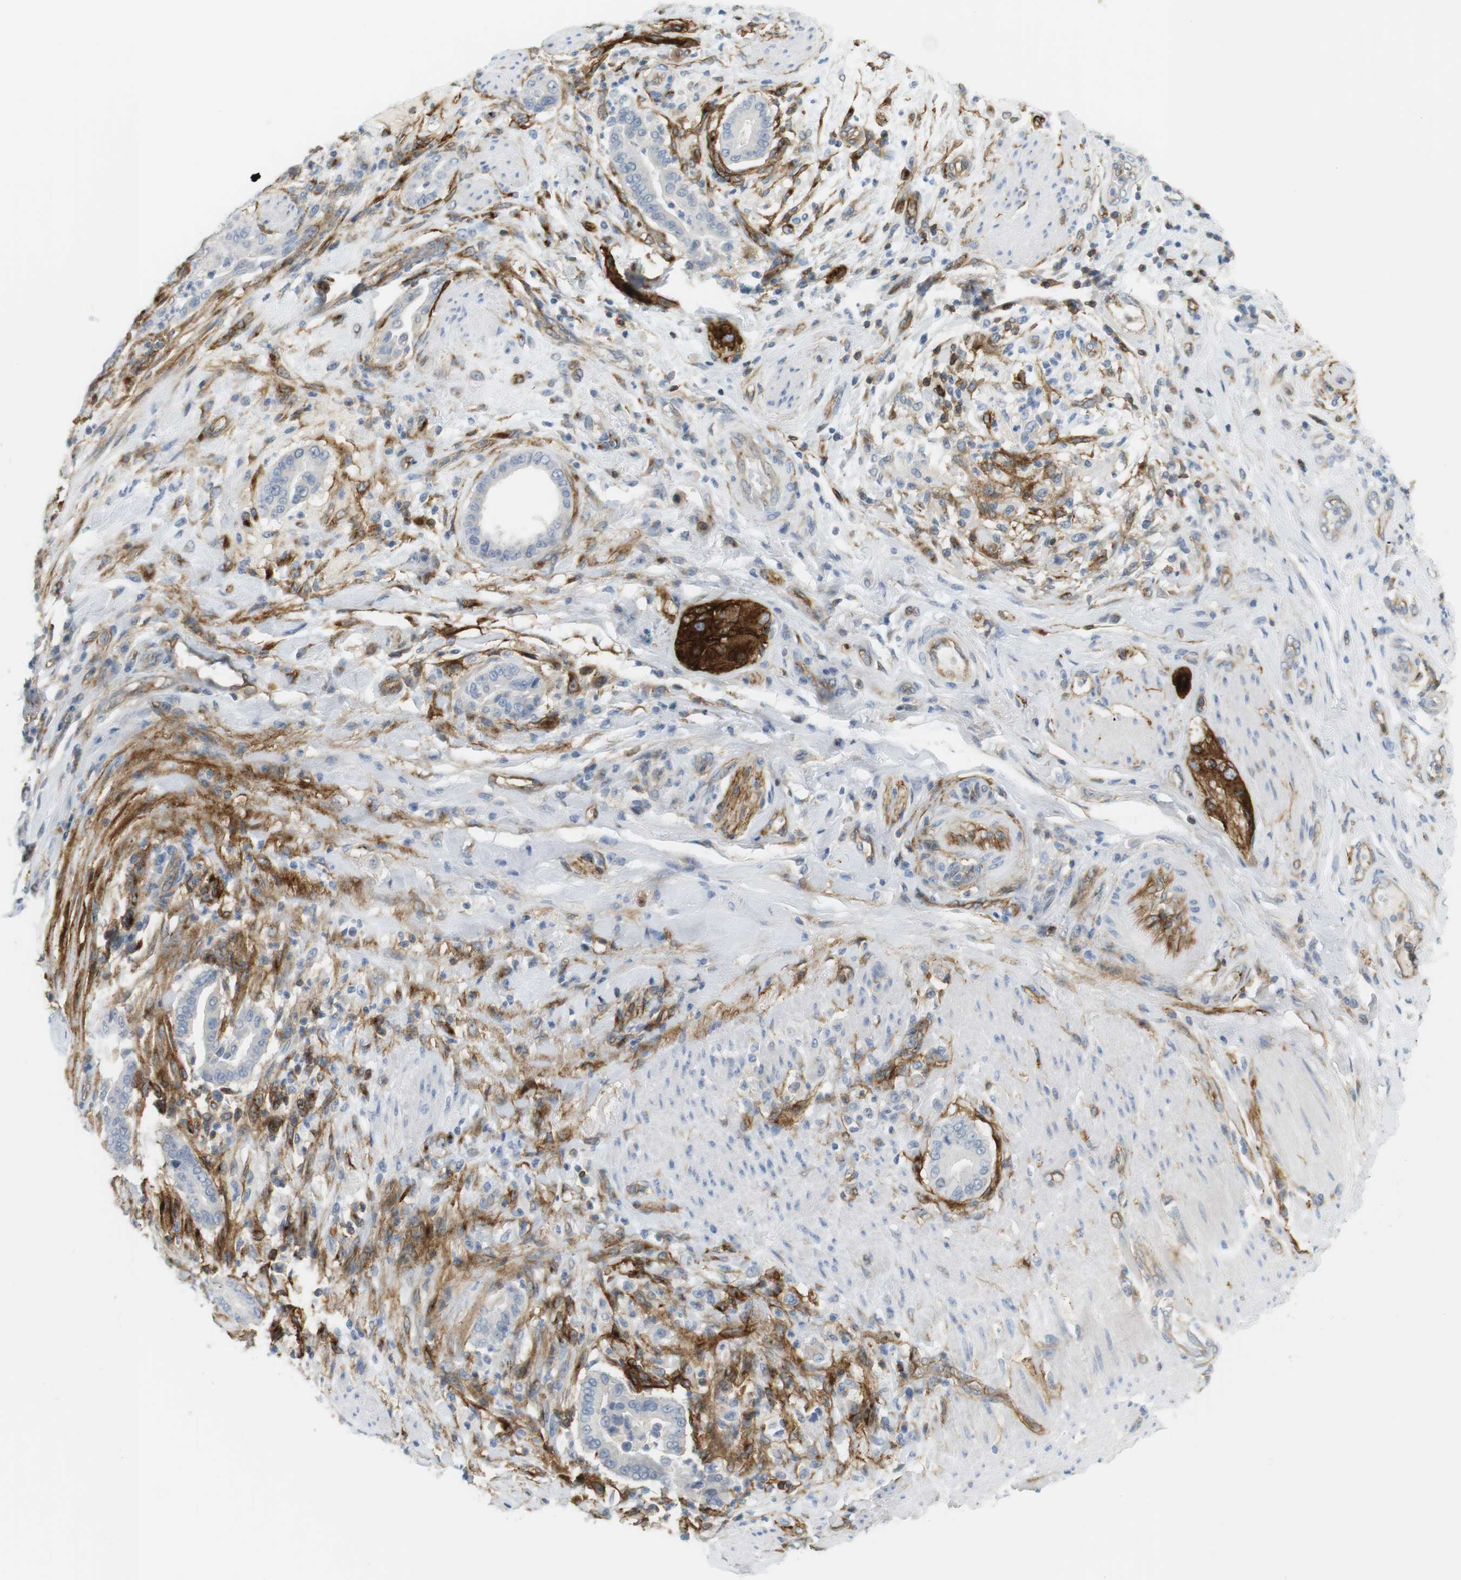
{"staining": {"intensity": "negative", "quantity": "none", "location": "none"}, "tissue": "pancreatic cancer", "cell_type": "Tumor cells", "image_type": "cancer", "snomed": [{"axis": "morphology", "description": "Normal tissue, NOS"}, {"axis": "morphology", "description": "Adenocarcinoma, NOS"}, {"axis": "topography", "description": "Pancreas"}], "caption": "Tumor cells are negative for brown protein staining in pancreatic adenocarcinoma. Brightfield microscopy of immunohistochemistry stained with DAB (brown) and hematoxylin (blue), captured at high magnification.", "gene": "F2R", "patient": {"sex": "male", "age": 63}}